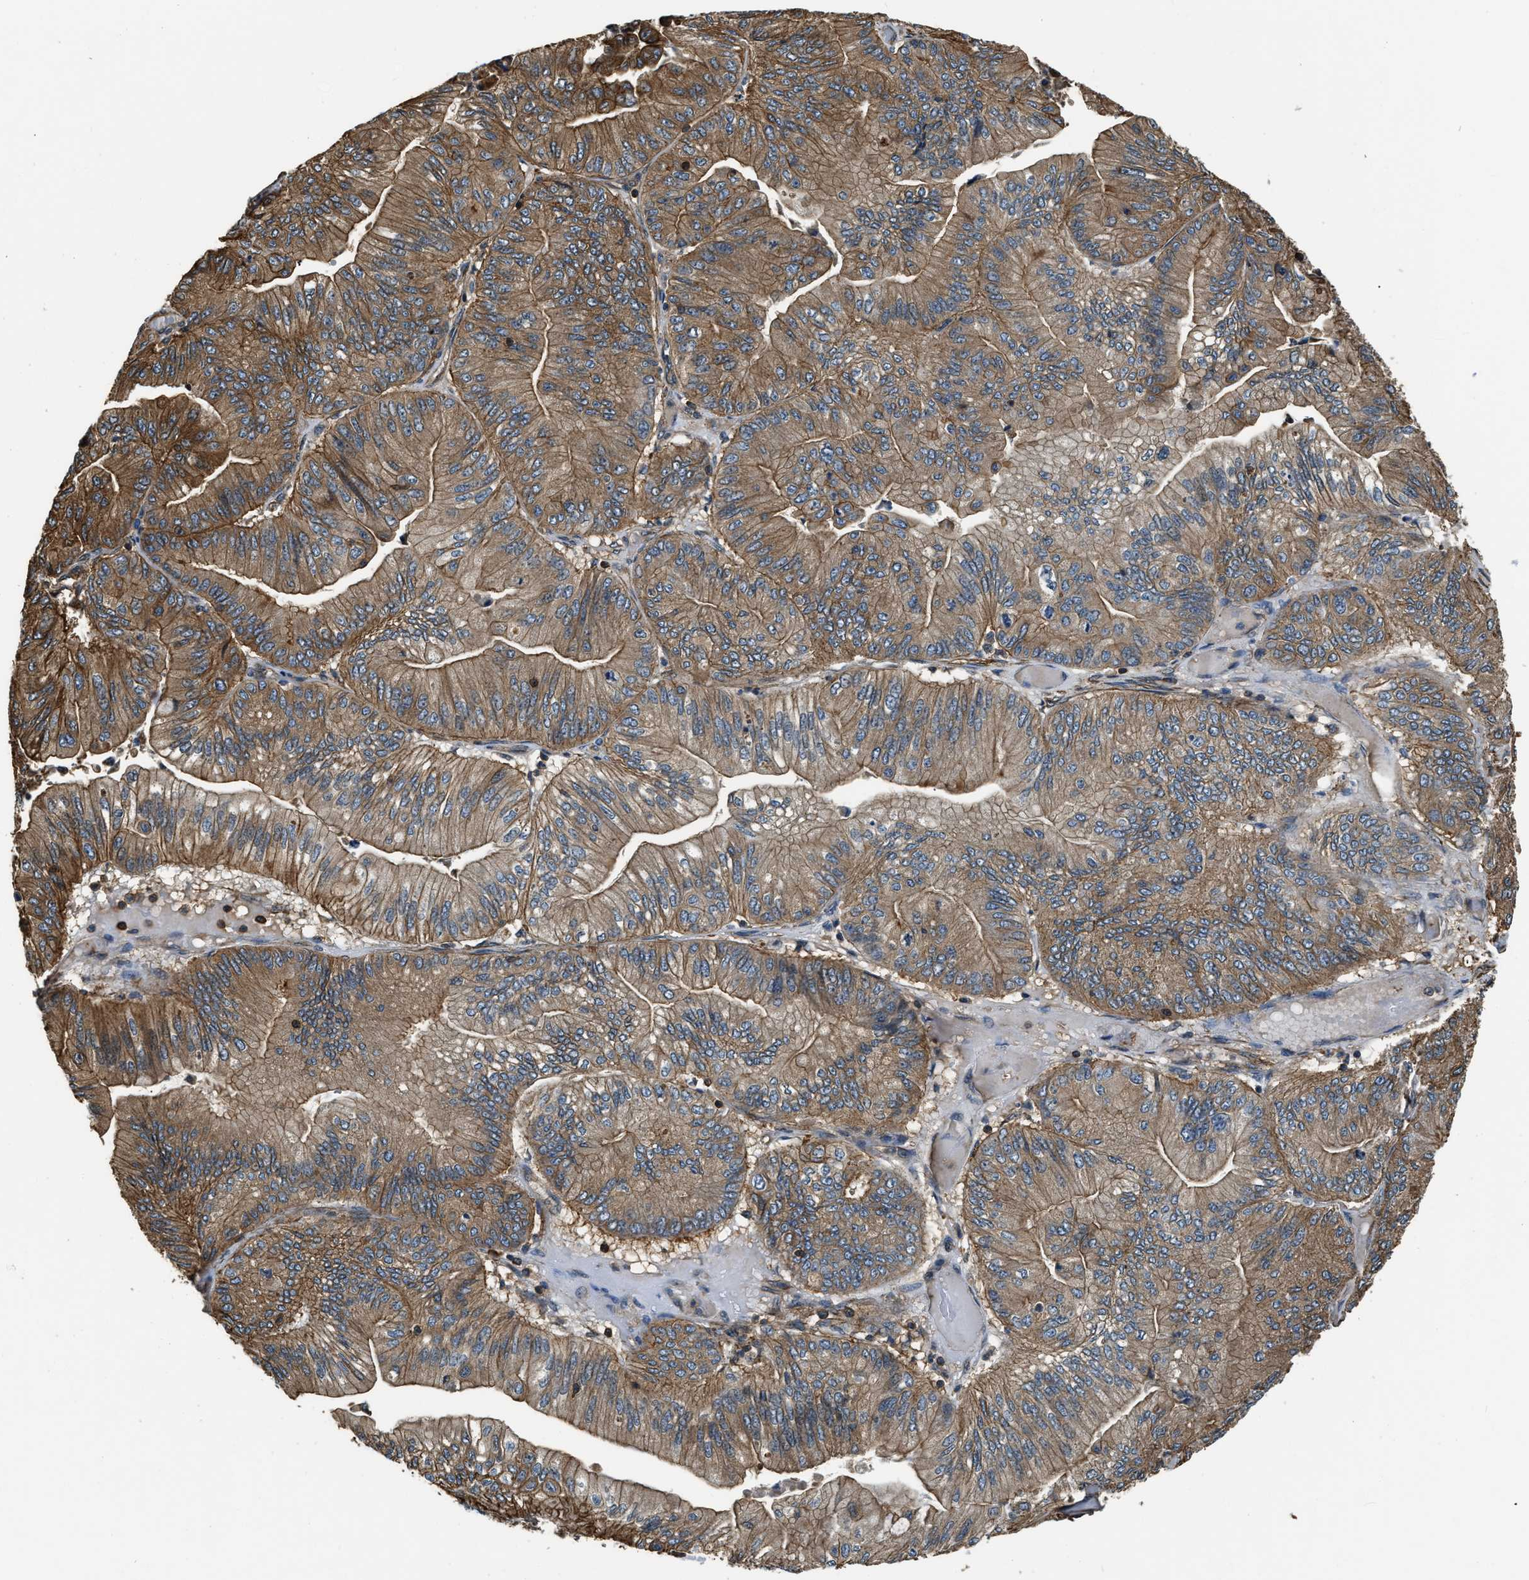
{"staining": {"intensity": "moderate", "quantity": ">75%", "location": "cytoplasmic/membranous"}, "tissue": "ovarian cancer", "cell_type": "Tumor cells", "image_type": "cancer", "snomed": [{"axis": "morphology", "description": "Cystadenocarcinoma, mucinous, NOS"}, {"axis": "topography", "description": "Ovary"}], "caption": "The histopathology image shows staining of ovarian cancer, revealing moderate cytoplasmic/membranous protein expression (brown color) within tumor cells.", "gene": "YARS1", "patient": {"sex": "female", "age": 61}}